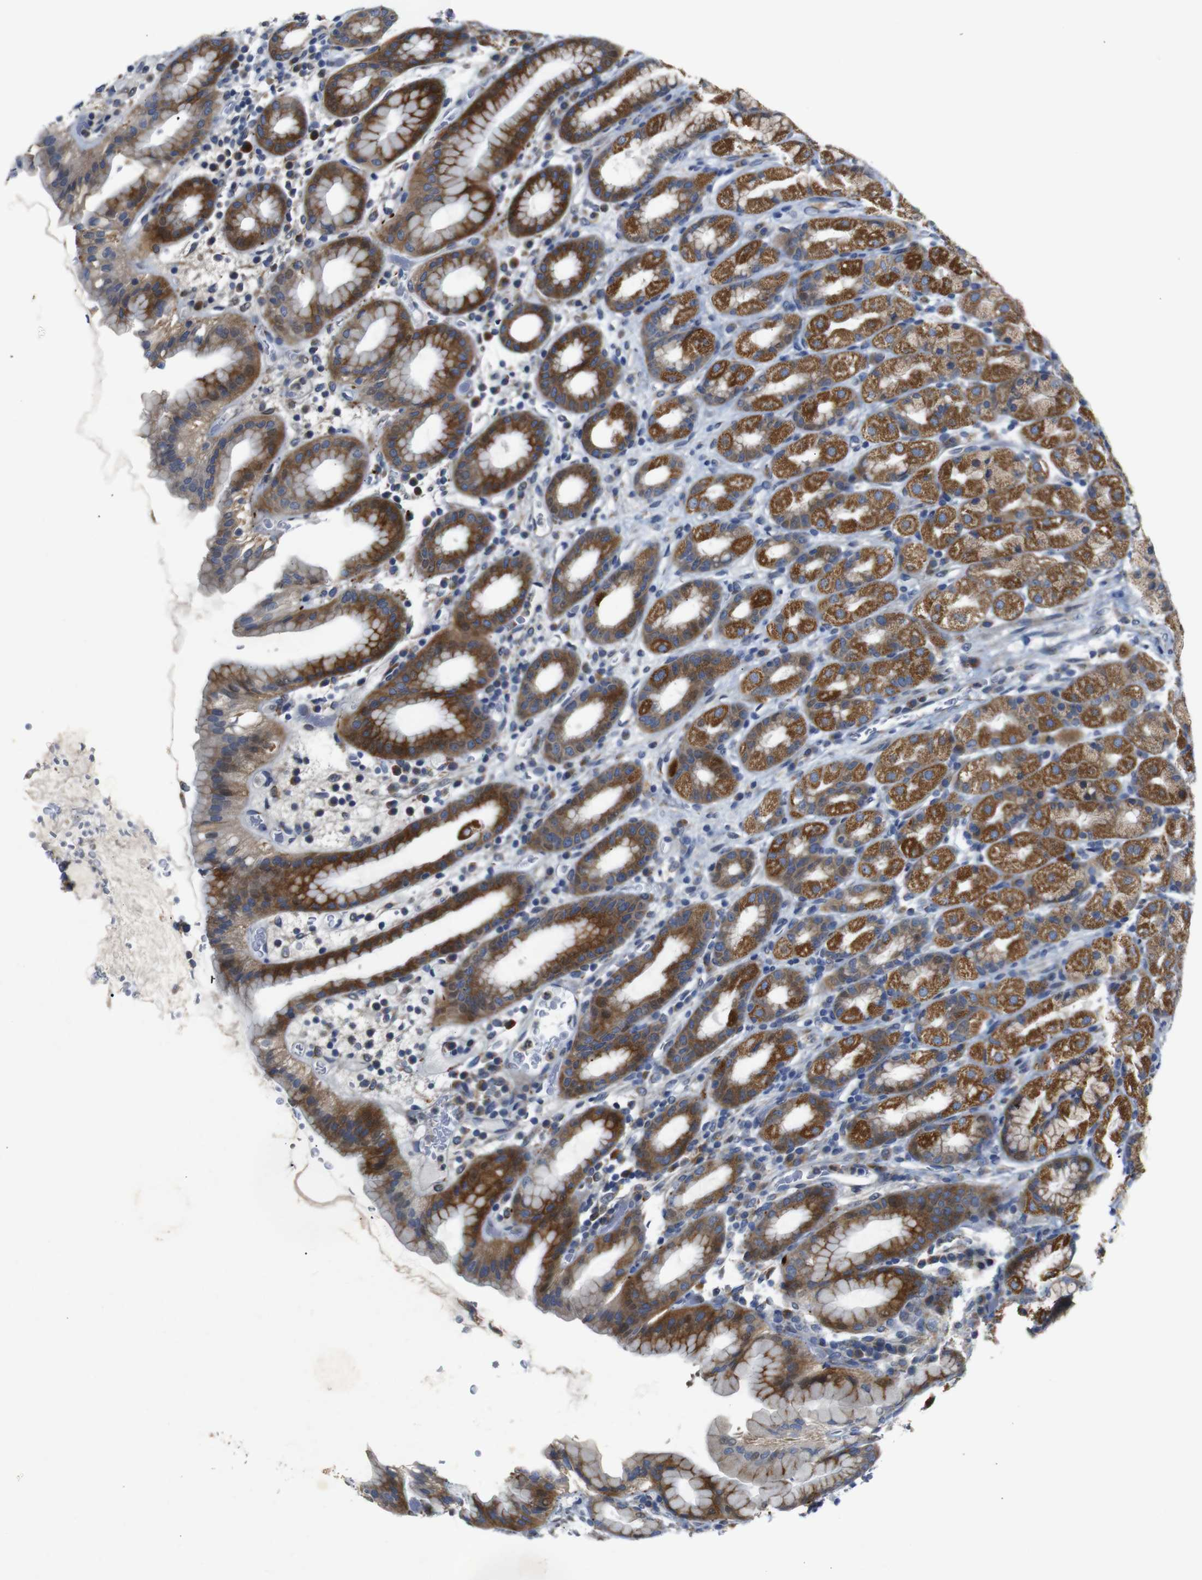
{"staining": {"intensity": "strong", "quantity": "25%-75%", "location": "cytoplasmic/membranous"}, "tissue": "stomach", "cell_type": "Glandular cells", "image_type": "normal", "snomed": [{"axis": "morphology", "description": "Normal tissue, NOS"}, {"axis": "topography", "description": "Stomach, upper"}], "caption": "Normal stomach was stained to show a protein in brown. There is high levels of strong cytoplasmic/membranous expression in approximately 25%-75% of glandular cells. (Brightfield microscopy of DAB IHC at high magnification).", "gene": "CHST10", "patient": {"sex": "male", "age": 68}}